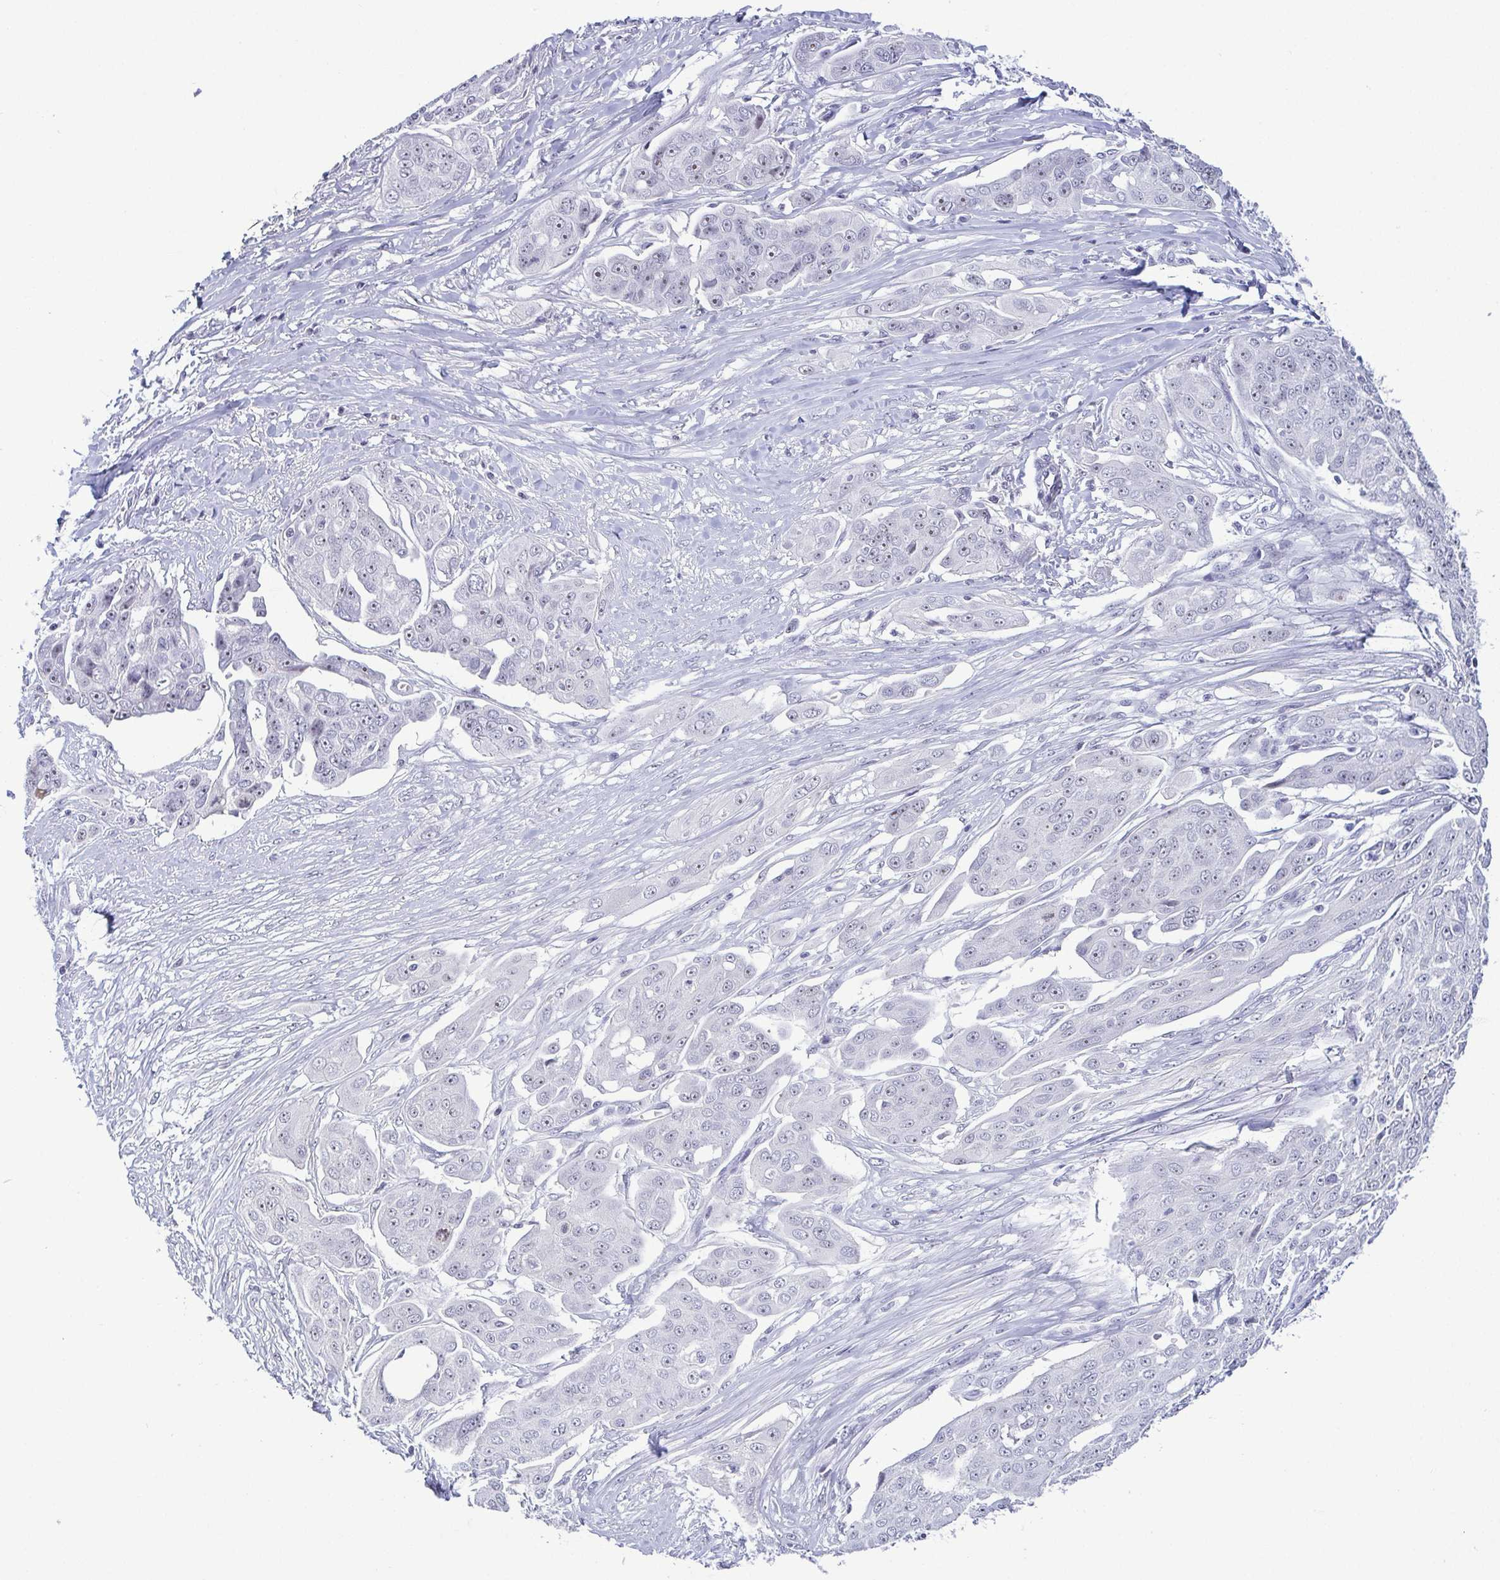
{"staining": {"intensity": "weak", "quantity": "<25%", "location": "nuclear"}, "tissue": "ovarian cancer", "cell_type": "Tumor cells", "image_type": "cancer", "snomed": [{"axis": "morphology", "description": "Carcinoma, endometroid"}, {"axis": "topography", "description": "Ovary"}], "caption": "This image is of ovarian cancer (endometroid carcinoma) stained with IHC to label a protein in brown with the nuclei are counter-stained blue. There is no positivity in tumor cells.", "gene": "BZW1", "patient": {"sex": "female", "age": 70}}